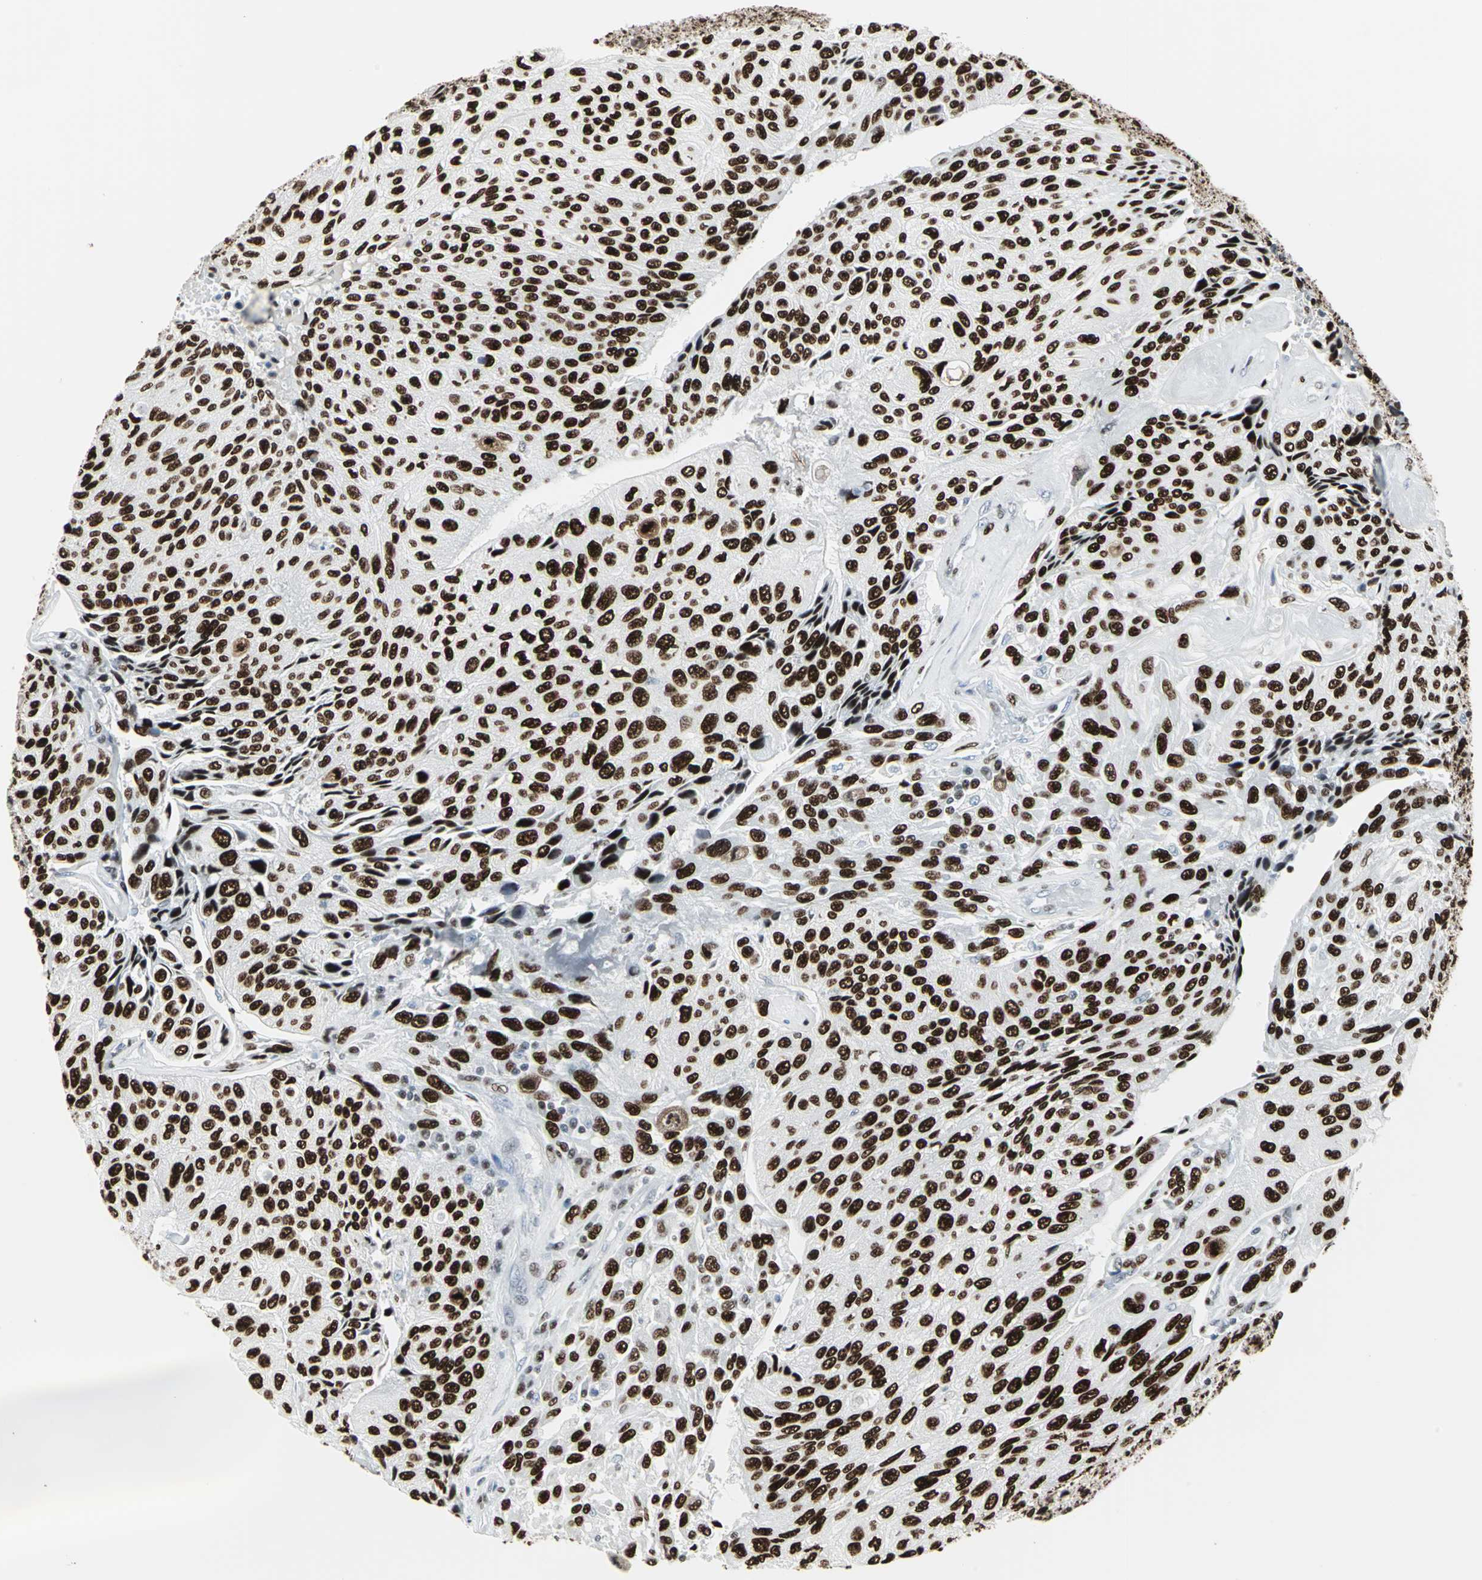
{"staining": {"intensity": "strong", "quantity": ">75%", "location": "nuclear"}, "tissue": "urothelial cancer", "cell_type": "Tumor cells", "image_type": "cancer", "snomed": [{"axis": "morphology", "description": "Urothelial carcinoma, High grade"}, {"axis": "topography", "description": "Urinary bladder"}], "caption": "DAB immunohistochemical staining of human urothelial carcinoma (high-grade) reveals strong nuclear protein staining in approximately >75% of tumor cells.", "gene": "HDAC2", "patient": {"sex": "male", "age": 66}}